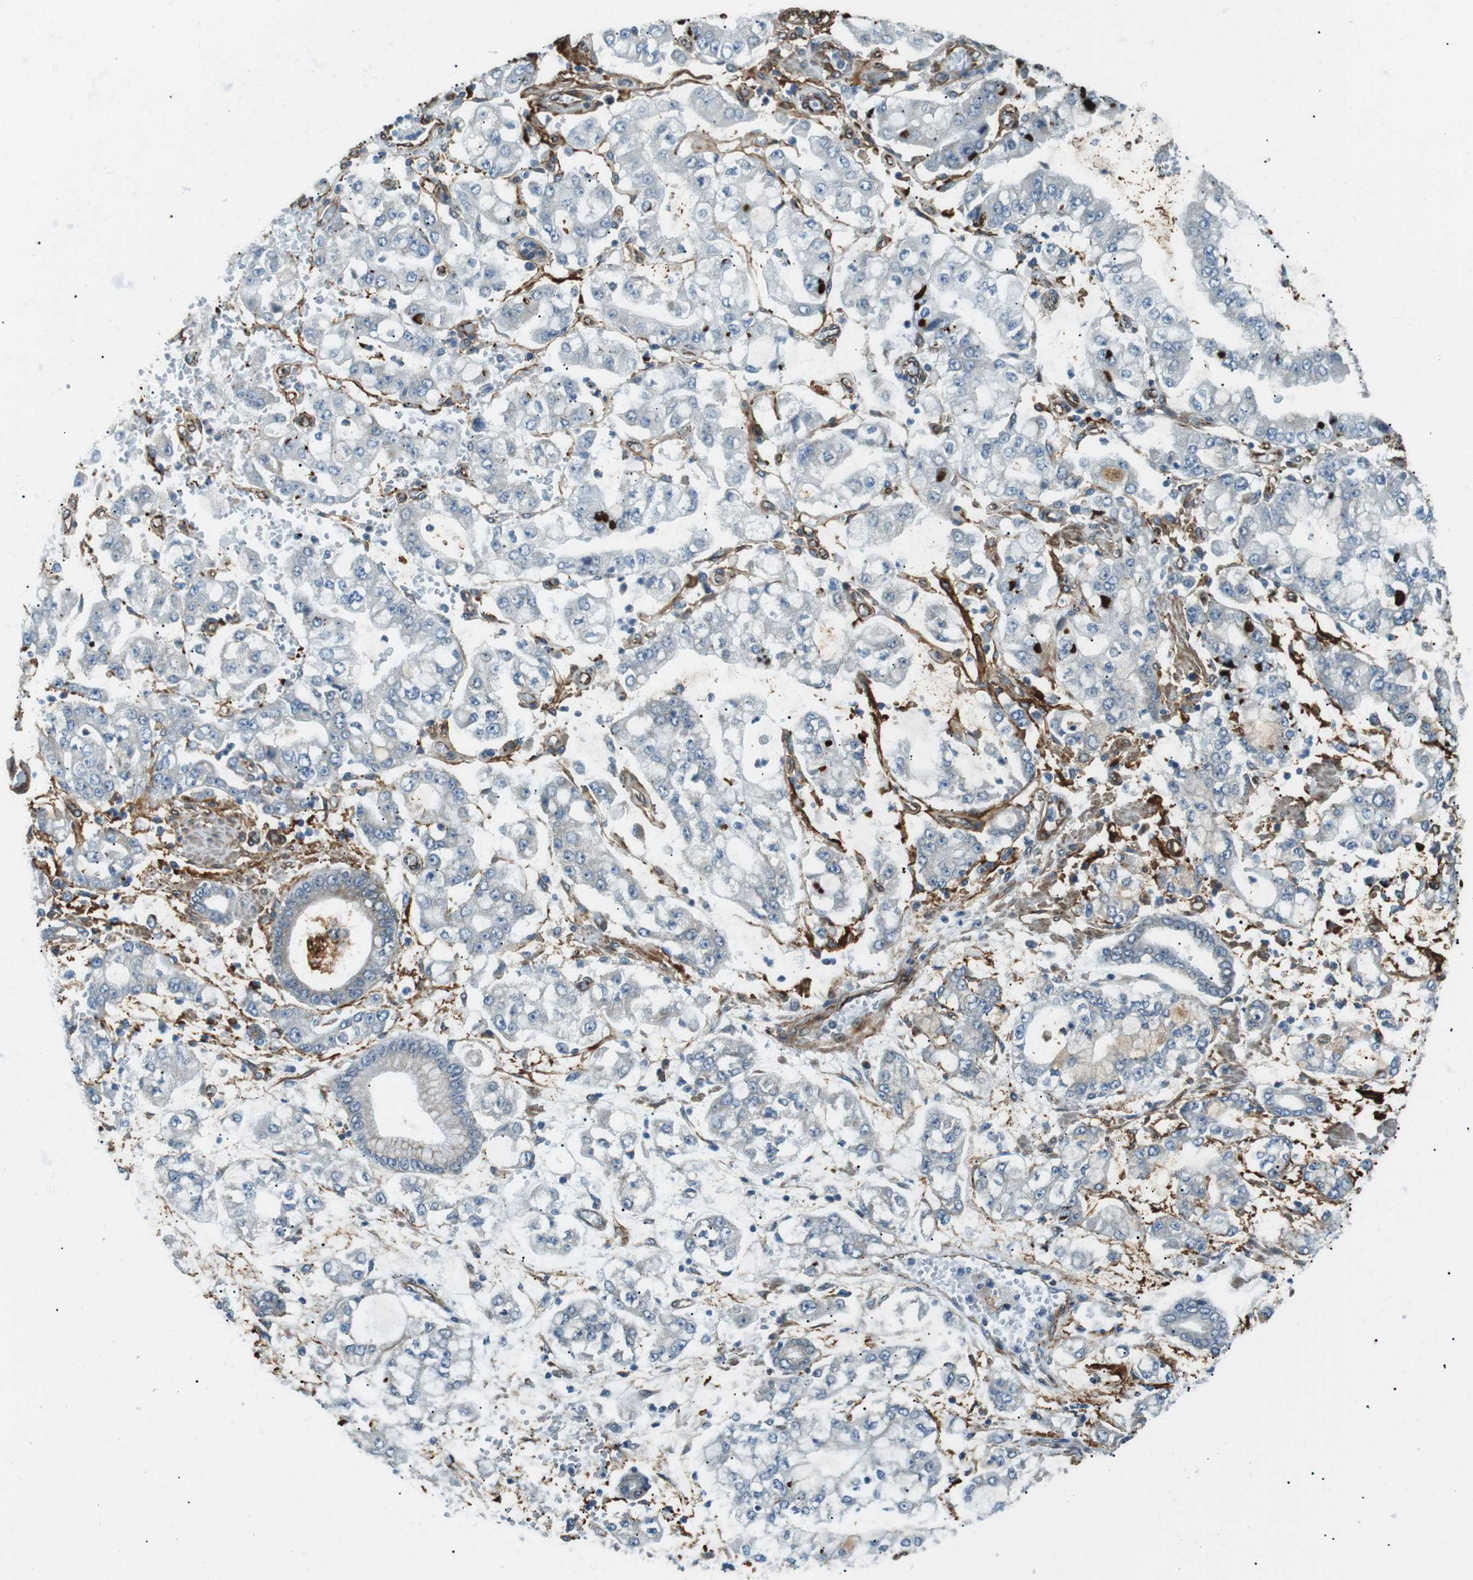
{"staining": {"intensity": "negative", "quantity": "none", "location": "none"}, "tissue": "stomach cancer", "cell_type": "Tumor cells", "image_type": "cancer", "snomed": [{"axis": "morphology", "description": "Adenocarcinoma, NOS"}, {"axis": "topography", "description": "Stomach"}], "caption": "Tumor cells are negative for protein expression in human adenocarcinoma (stomach). (IHC, brightfield microscopy, high magnification).", "gene": "ODR4", "patient": {"sex": "male", "age": 76}}